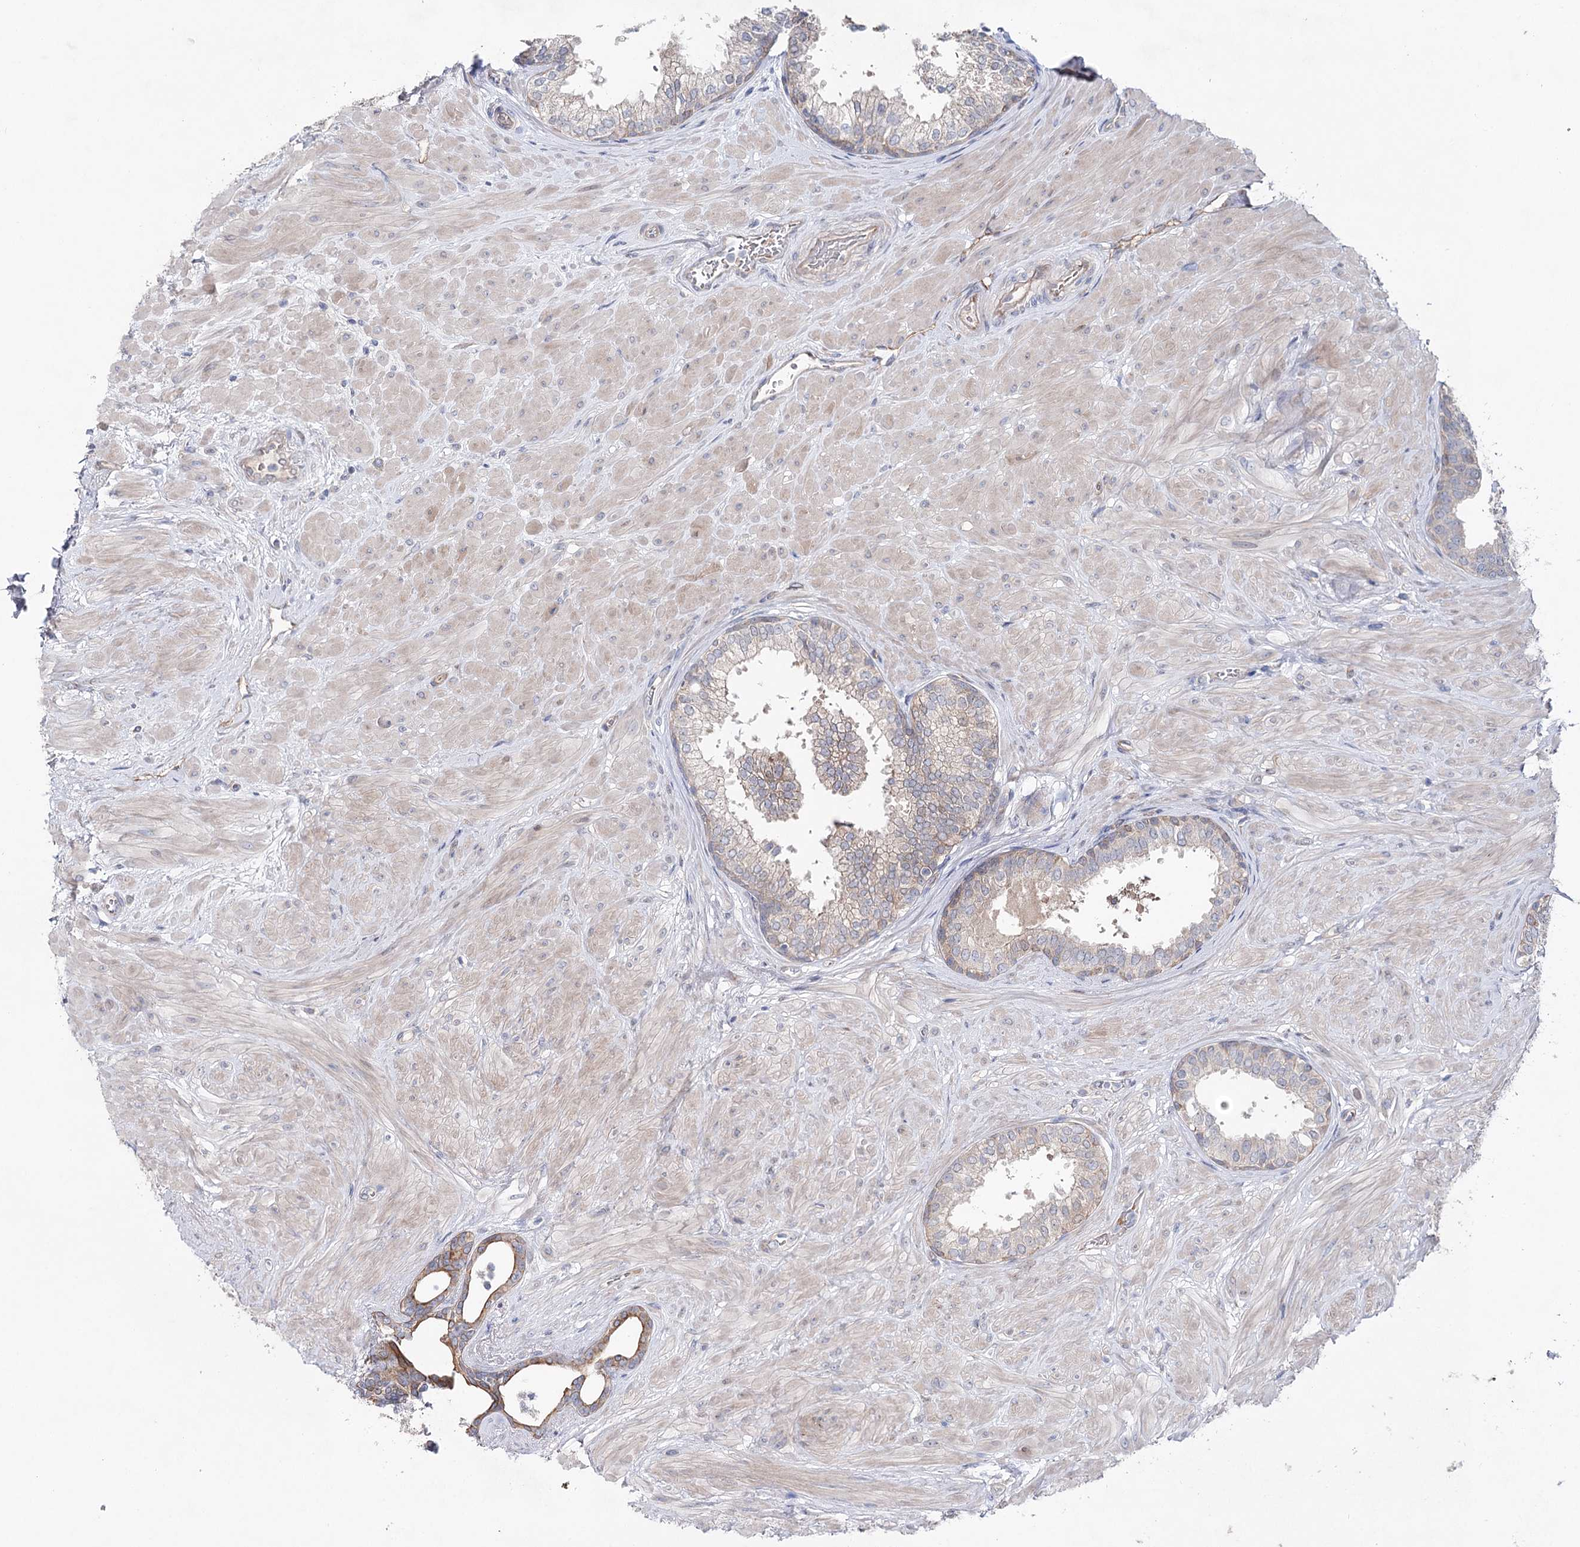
{"staining": {"intensity": "moderate", "quantity": "<25%", "location": "cytoplasmic/membranous"}, "tissue": "prostate", "cell_type": "Glandular cells", "image_type": "normal", "snomed": [{"axis": "morphology", "description": "Normal tissue, NOS"}, {"axis": "topography", "description": "Prostate"}], "caption": "Glandular cells show low levels of moderate cytoplasmic/membranous positivity in about <25% of cells in benign human prostate.", "gene": "LRRC14B", "patient": {"sex": "male", "age": 48}}